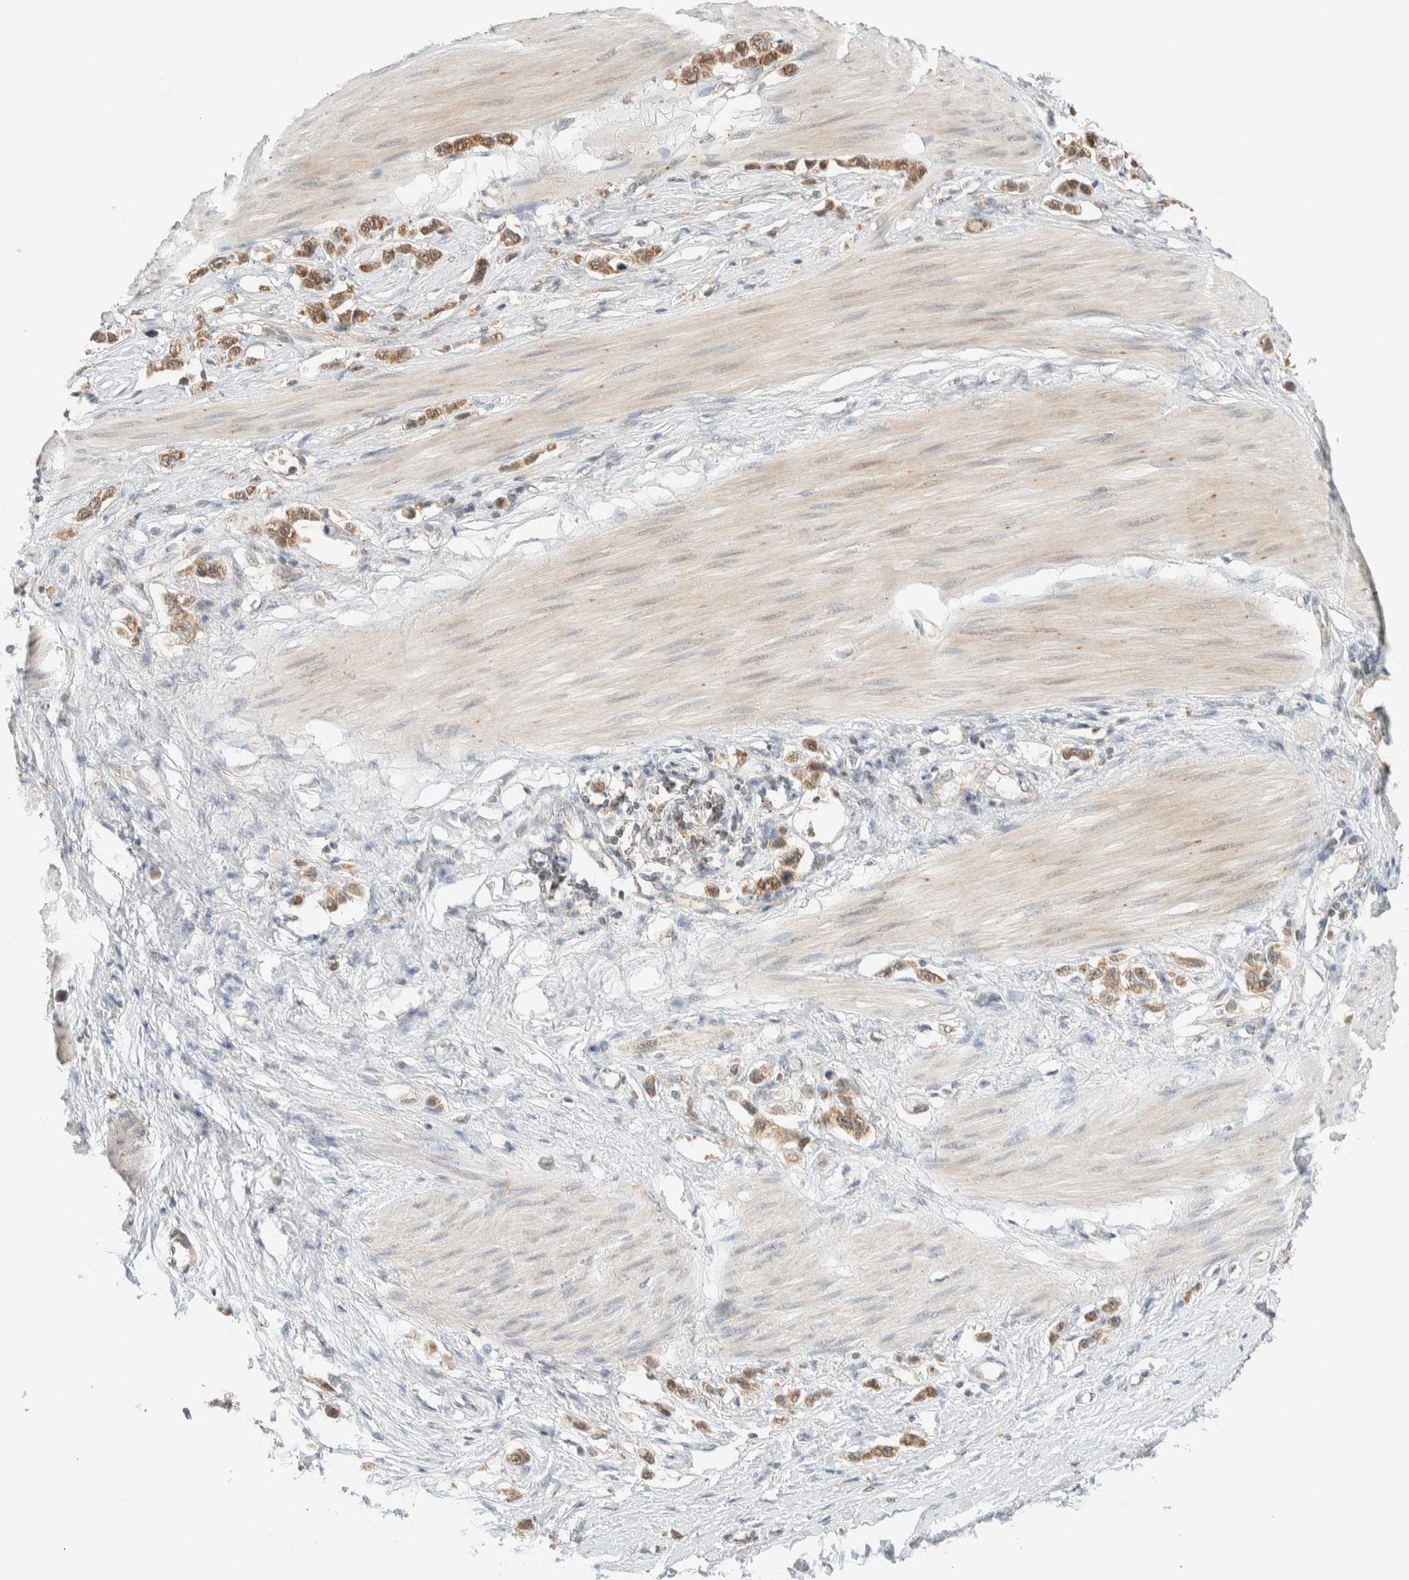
{"staining": {"intensity": "moderate", "quantity": ">75%", "location": "cytoplasmic/membranous"}, "tissue": "stomach cancer", "cell_type": "Tumor cells", "image_type": "cancer", "snomed": [{"axis": "morphology", "description": "Adenocarcinoma, NOS"}, {"axis": "topography", "description": "Stomach"}], "caption": "Protein expression analysis of stomach cancer (adenocarcinoma) demonstrates moderate cytoplasmic/membranous expression in about >75% of tumor cells.", "gene": "MRPL41", "patient": {"sex": "female", "age": 65}}